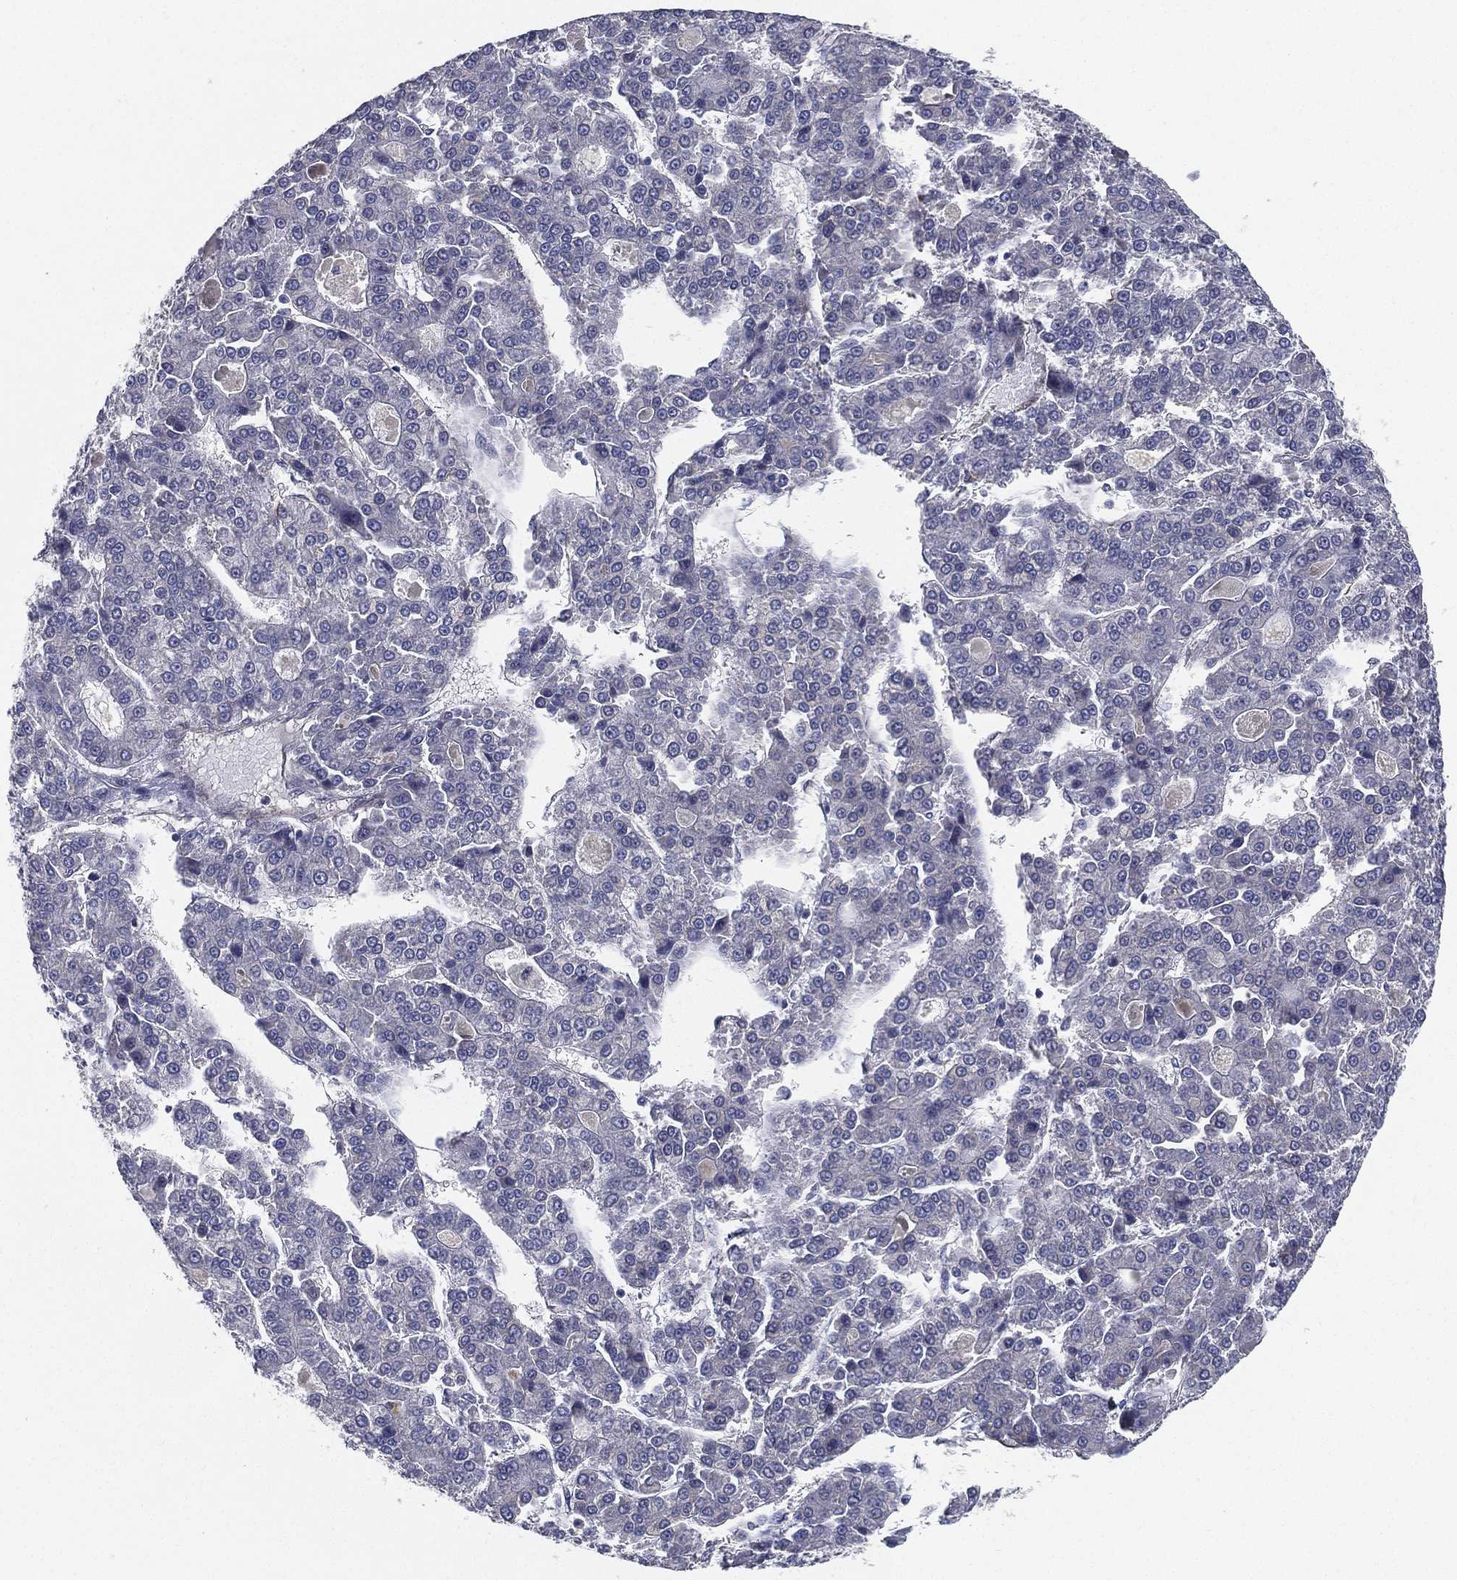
{"staining": {"intensity": "negative", "quantity": "none", "location": "none"}, "tissue": "liver cancer", "cell_type": "Tumor cells", "image_type": "cancer", "snomed": [{"axis": "morphology", "description": "Carcinoma, Hepatocellular, NOS"}, {"axis": "topography", "description": "Liver"}], "caption": "Immunohistochemical staining of human liver cancer (hepatocellular carcinoma) shows no significant positivity in tumor cells.", "gene": "LRRC56", "patient": {"sex": "male", "age": 70}}